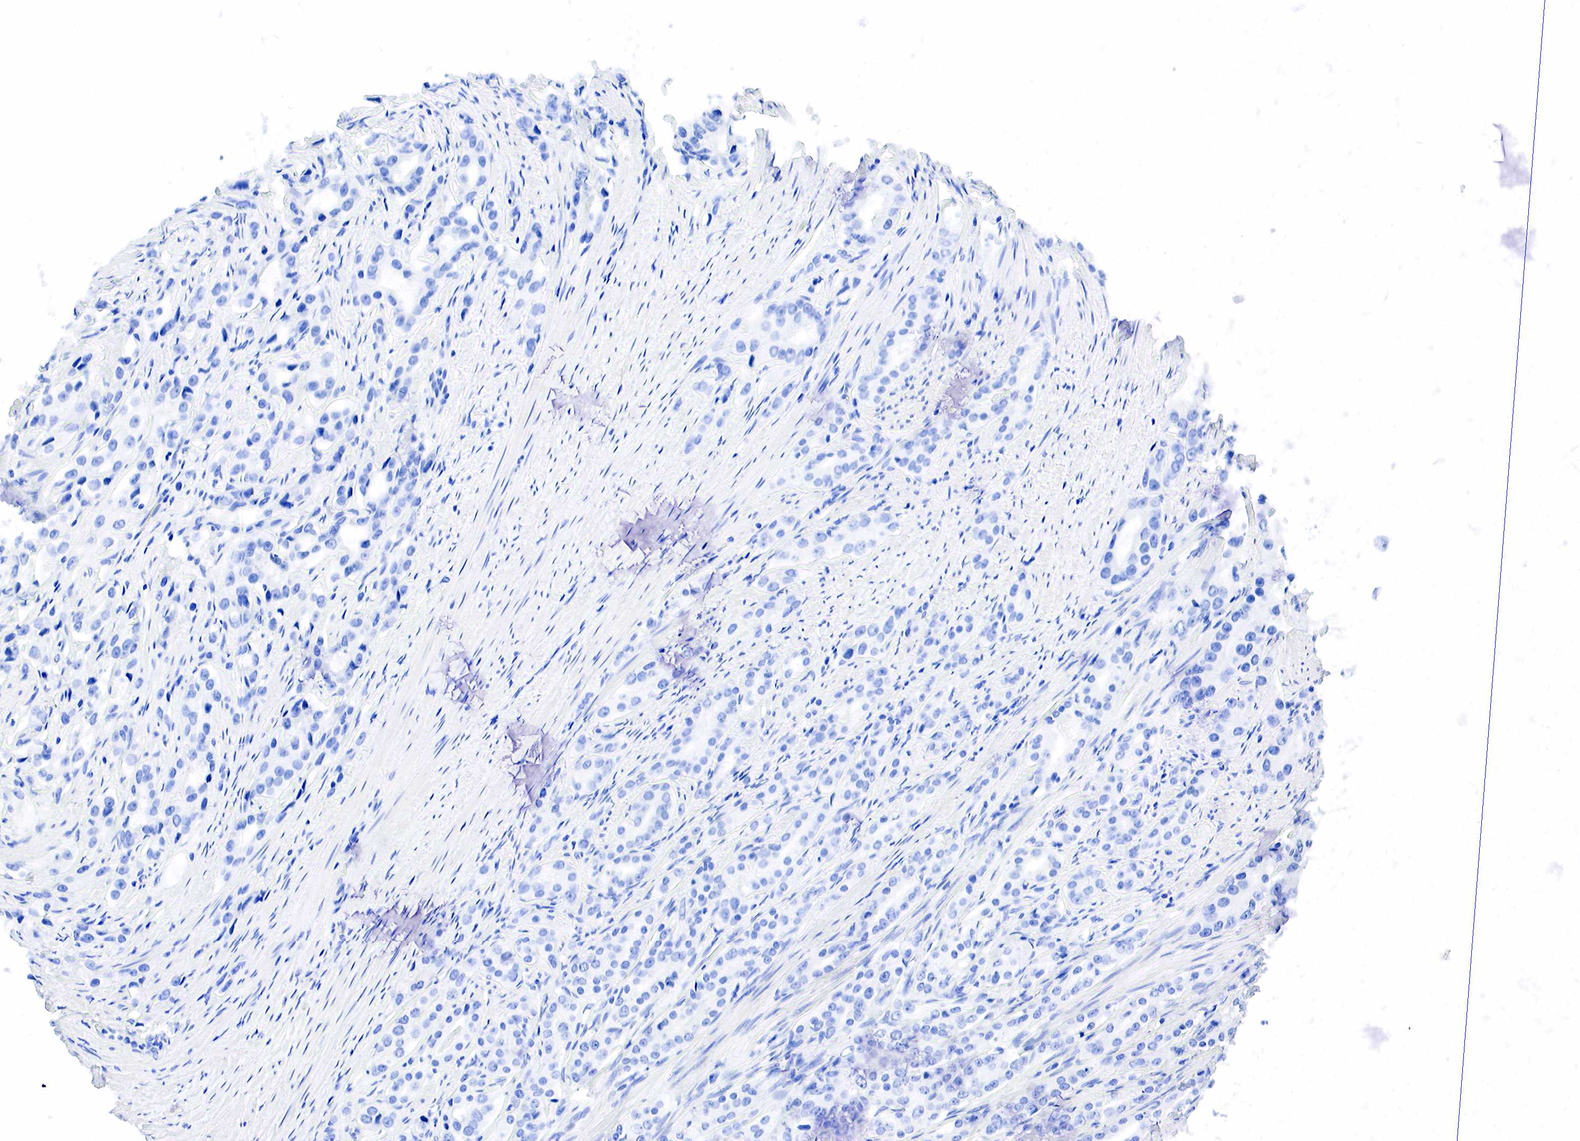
{"staining": {"intensity": "negative", "quantity": "none", "location": "none"}, "tissue": "prostate cancer", "cell_type": "Tumor cells", "image_type": "cancer", "snomed": [{"axis": "morphology", "description": "Adenocarcinoma, Medium grade"}, {"axis": "topography", "description": "Prostate"}], "caption": "Image shows no protein staining in tumor cells of adenocarcinoma (medium-grade) (prostate) tissue.", "gene": "PTH", "patient": {"sex": "male", "age": 72}}